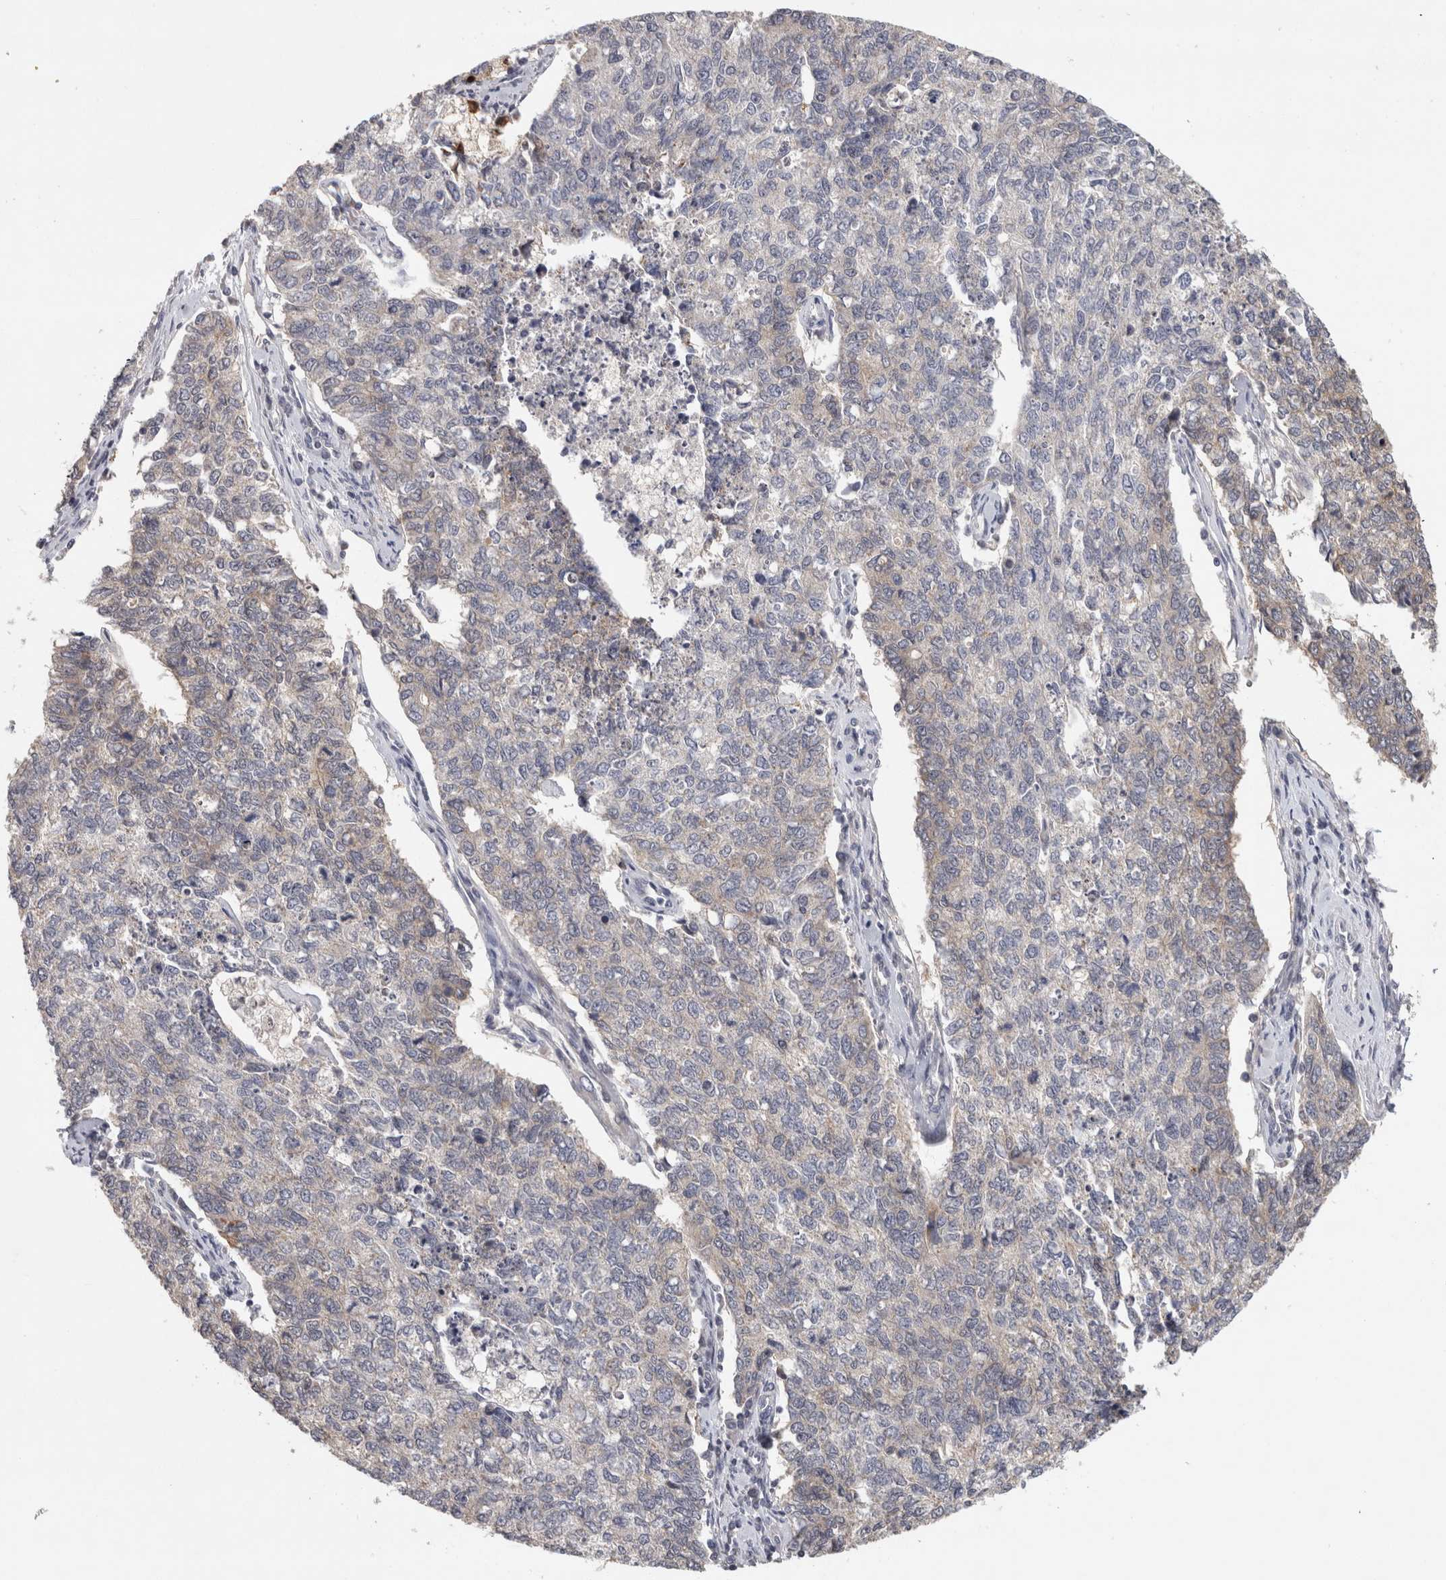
{"staining": {"intensity": "moderate", "quantity": "25%-75%", "location": "cytoplasmic/membranous"}, "tissue": "cervical cancer", "cell_type": "Tumor cells", "image_type": "cancer", "snomed": [{"axis": "morphology", "description": "Squamous cell carcinoma, NOS"}, {"axis": "topography", "description": "Cervix"}], "caption": "Cervical cancer tissue displays moderate cytoplasmic/membranous expression in approximately 25%-75% of tumor cells, visualized by immunohistochemistry. The protein is stained brown, and the nuclei are stained in blue (DAB (3,3'-diaminobenzidine) IHC with brightfield microscopy, high magnification).", "gene": "ACAT2", "patient": {"sex": "female", "age": 63}}